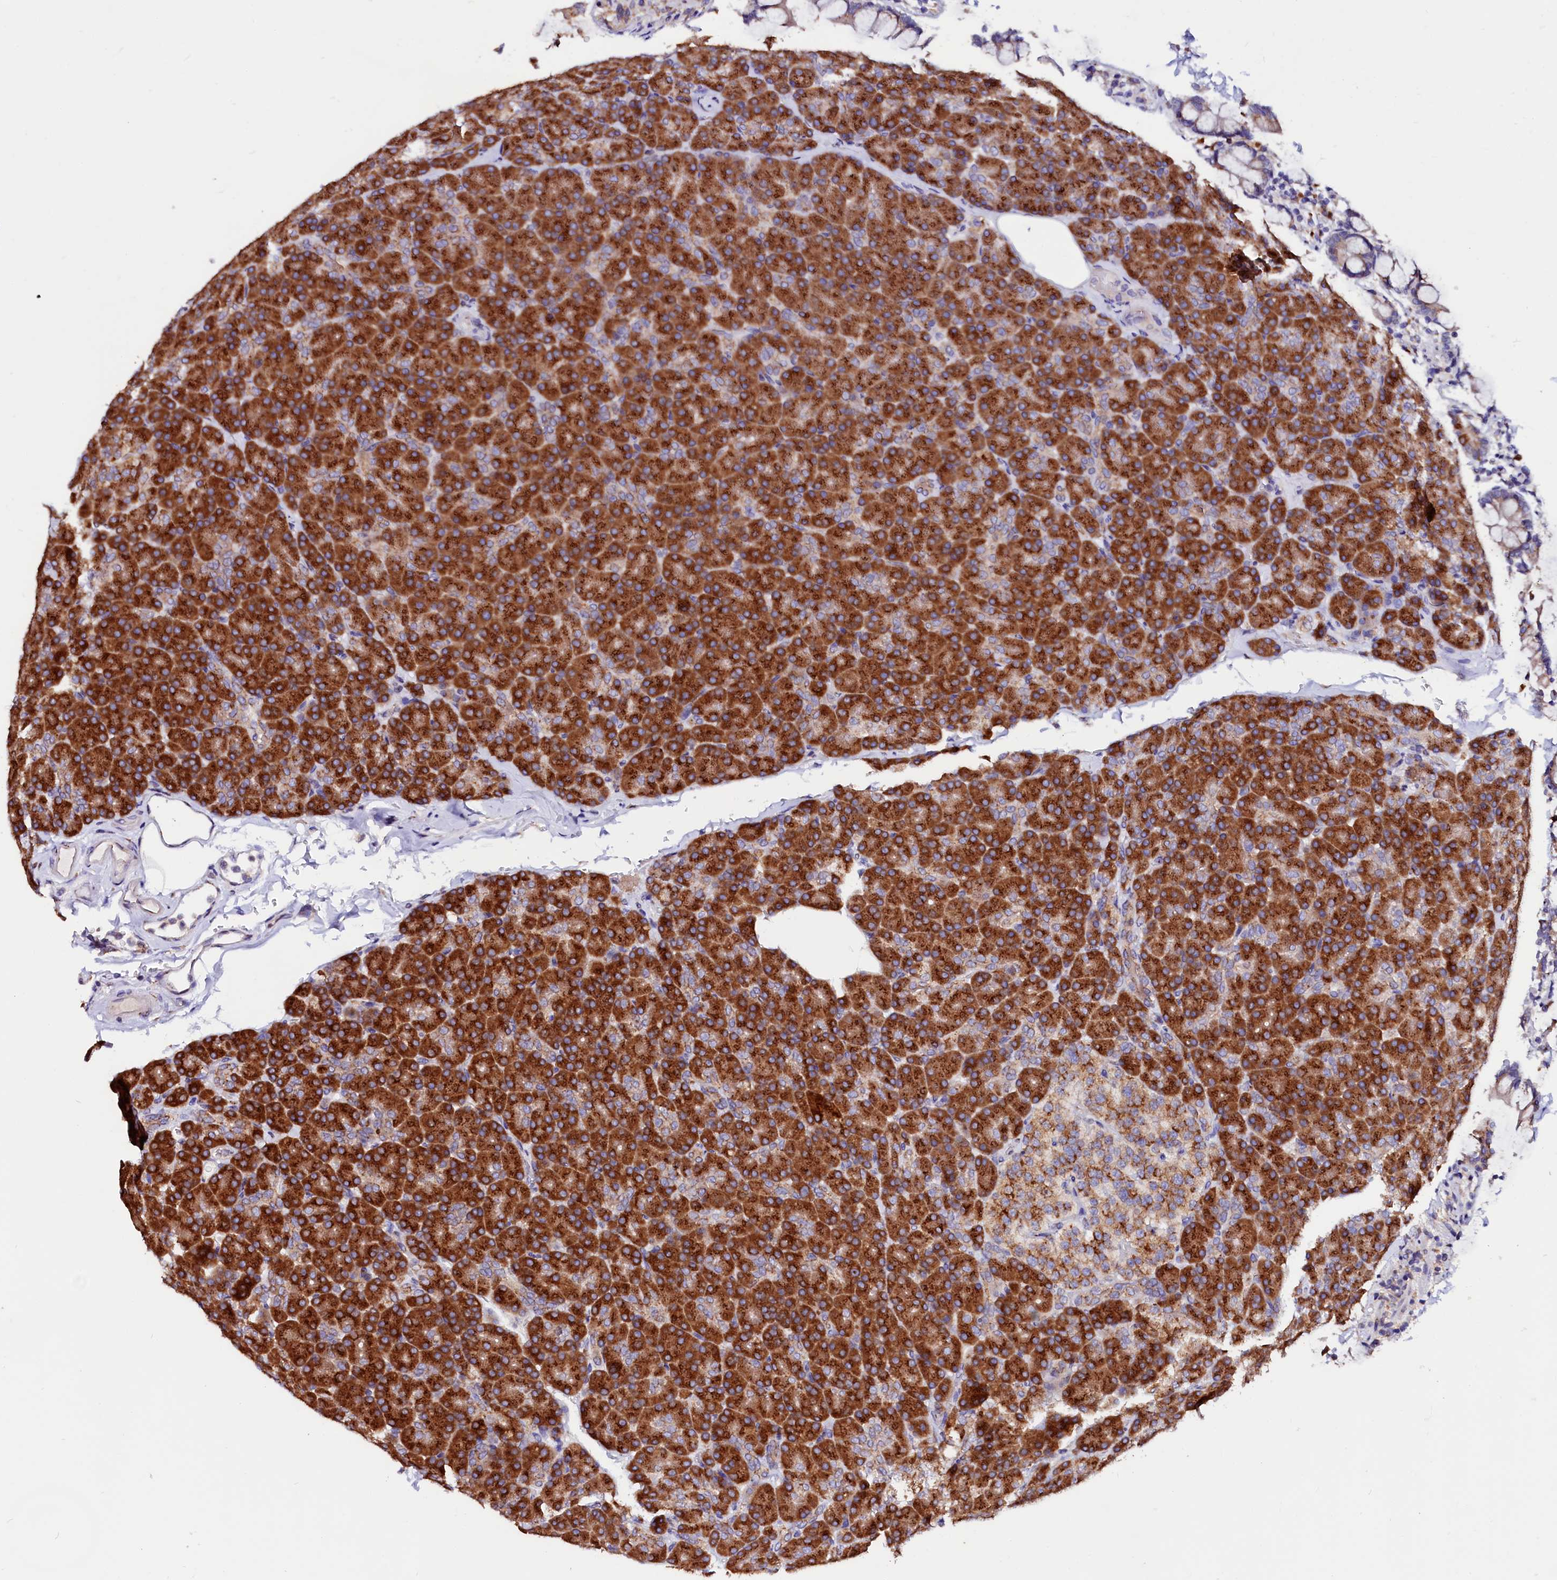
{"staining": {"intensity": "strong", "quantity": ">75%", "location": "cytoplasmic/membranous"}, "tissue": "pancreas", "cell_type": "Exocrine glandular cells", "image_type": "normal", "snomed": [{"axis": "morphology", "description": "Normal tissue, NOS"}, {"axis": "topography", "description": "Pancreas"}], "caption": "IHC micrograph of normal pancreas: pancreas stained using immunohistochemistry shows high levels of strong protein expression localized specifically in the cytoplasmic/membranous of exocrine glandular cells, appearing as a cytoplasmic/membranous brown color.", "gene": "LMAN1", "patient": {"sex": "female", "age": 43}}